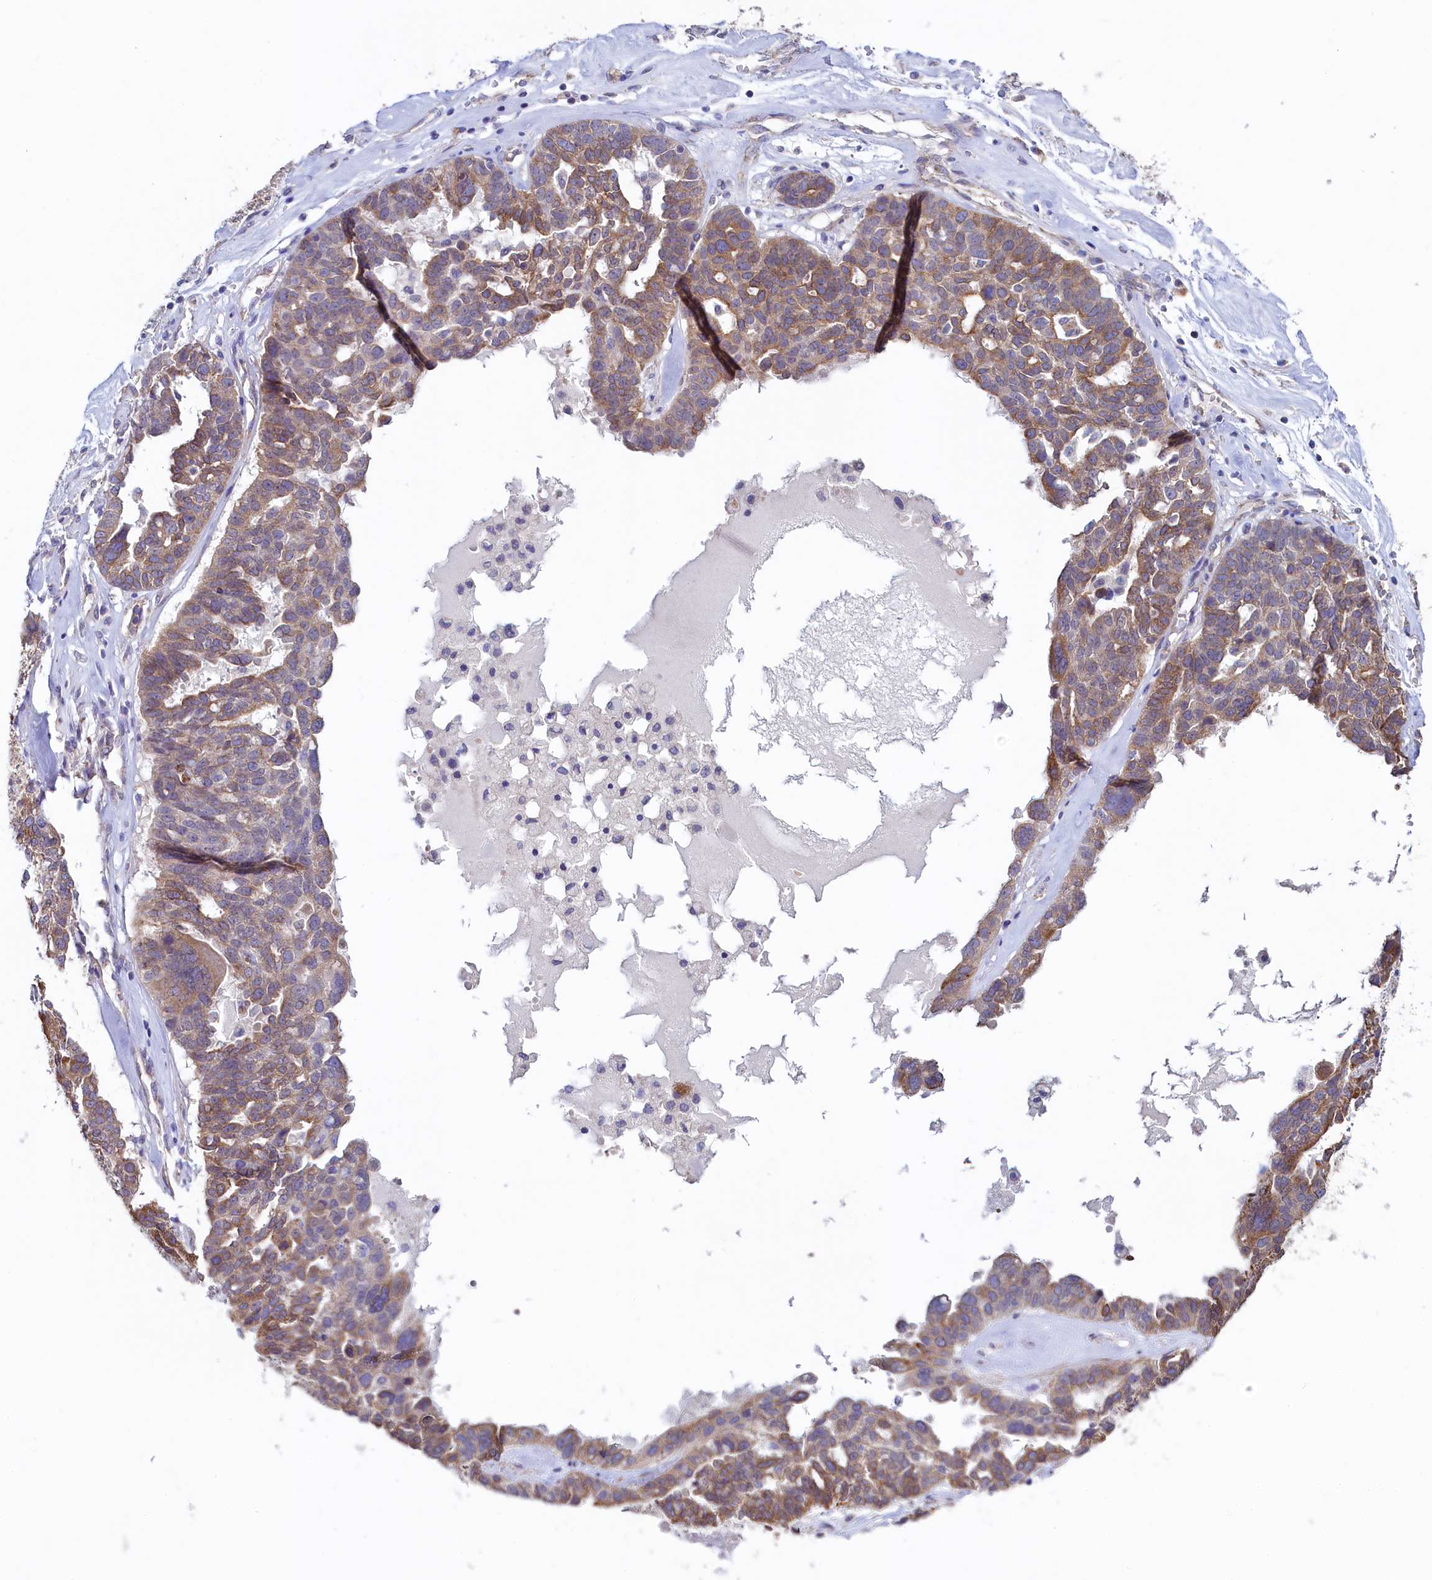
{"staining": {"intensity": "moderate", "quantity": "25%-75%", "location": "cytoplasmic/membranous"}, "tissue": "ovarian cancer", "cell_type": "Tumor cells", "image_type": "cancer", "snomed": [{"axis": "morphology", "description": "Cystadenocarcinoma, serous, NOS"}, {"axis": "topography", "description": "Ovary"}], "caption": "Immunohistochemistry (IHC) histopathology image of neoplastic tissue: human ovarian serous cystadenocarcinoma stained using immunohistochemistry (IHC) reveals medium levels of moderate protein expression localized specifically in the cytoplasmic/membranous of tumor cells, appearing as a cytoplasmic/membranous brown color.", "gene": "SPATA2L", "patient": {"sex": "female", "age": 59}}